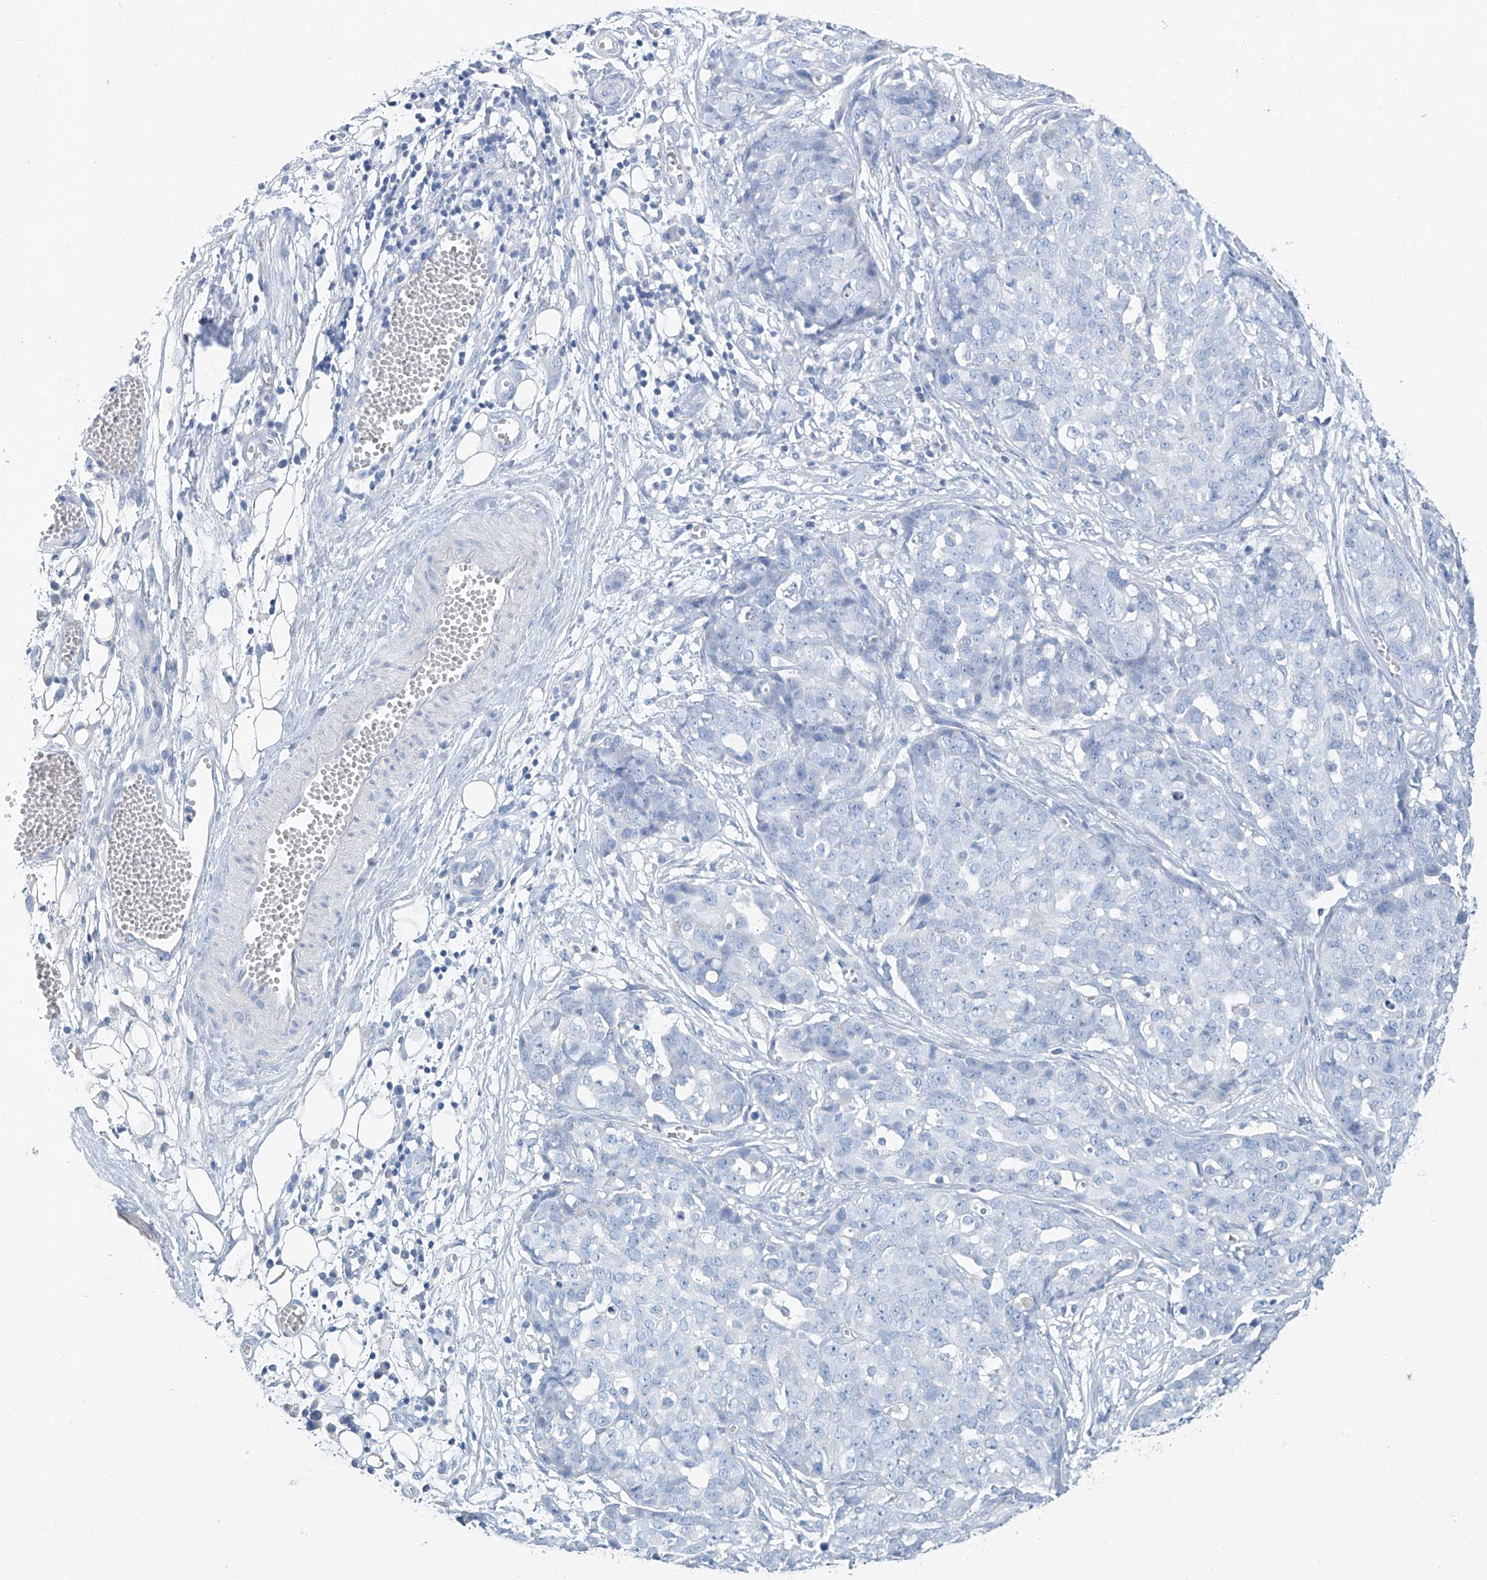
{"staining": {"intensity": "negative", "quantity": "none", "location": "none"}, "tissue": "ovarian cancer", "cell_type": "Tumor cells", "image_type": "cancer", "snomed": [{"axis": "morphology", "description": "Cystadenocarcinoma, serous, NOS"}, {"axis": "topography", "description": "Soft tissue"}, {"axis": "topography", "description": "Ovary"}], "caption": "DAB immunohistochemical staining of serous cystadenocarcinoma (ovarian) reveals no significant expression in tumor cells. (DAB (3,3'-diaminobenzidine) IHC visualized using brightfield microscopy, high magnification).", "gene": "C1orf87", "patient": {"sex": "female", "age": 57}}